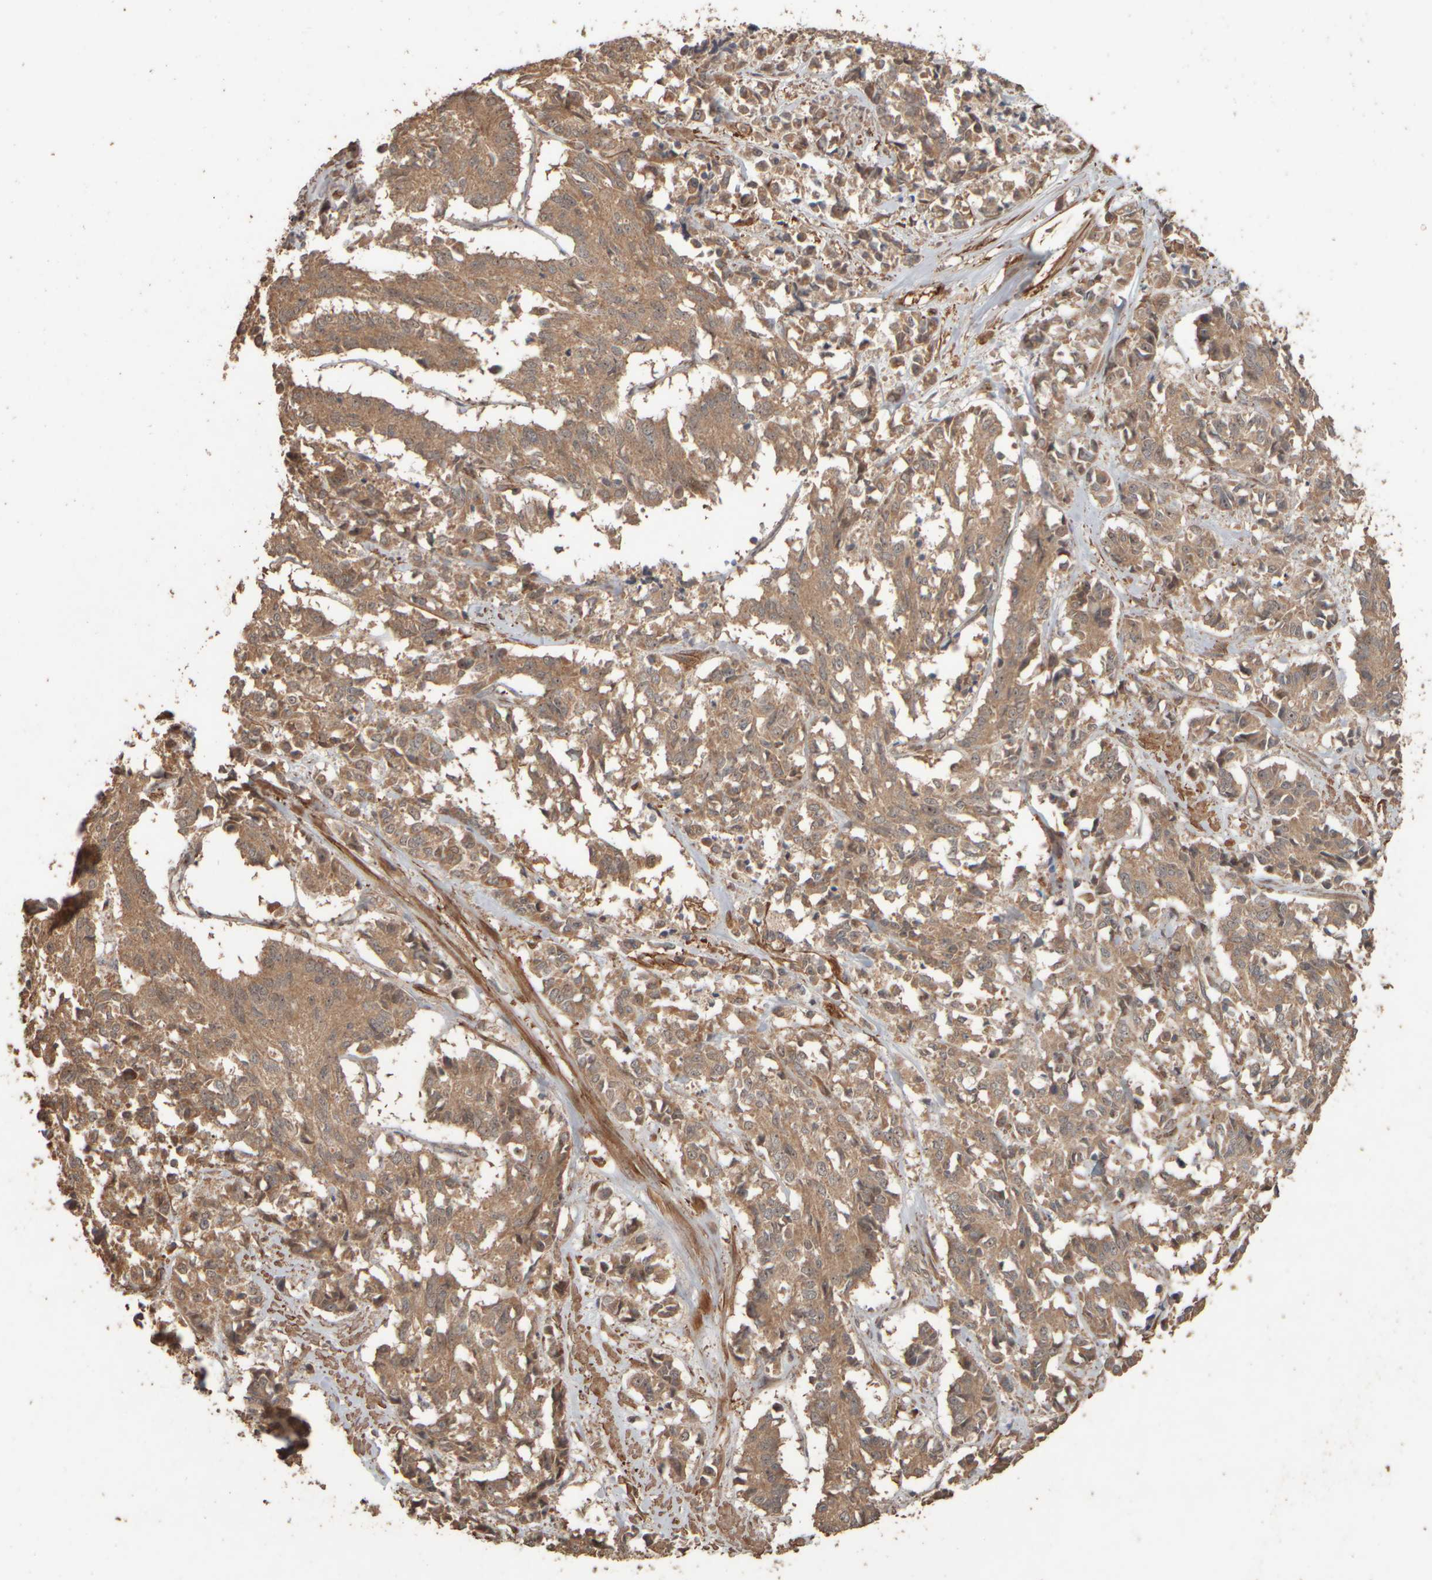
{"staining": {"intensity": "moderate", "quantity": ">75%", "location": "cytoplasmic/membranous,nuclear"}, "tissue": "cervical cancer", "cell_type": "Tumor cells", "image_type": "cancer", "snomed": [{"axis": "morphology", "description": "Squamous cell carcinoma, NOS"}, {"axis": "topography", "description": "Cervix"}], "caption": "Brown immunohistochemical staining in human cervical cancer (squamous cell carcinoma) demonstrates moderate cytoplasmic/membranous and nuclear staining in approximately >75% of tumor cells. (IHC, brightfield microscopy, high magnification).", "gene": "SPHK1", "patient": {"sex": "female", "age": 35}}